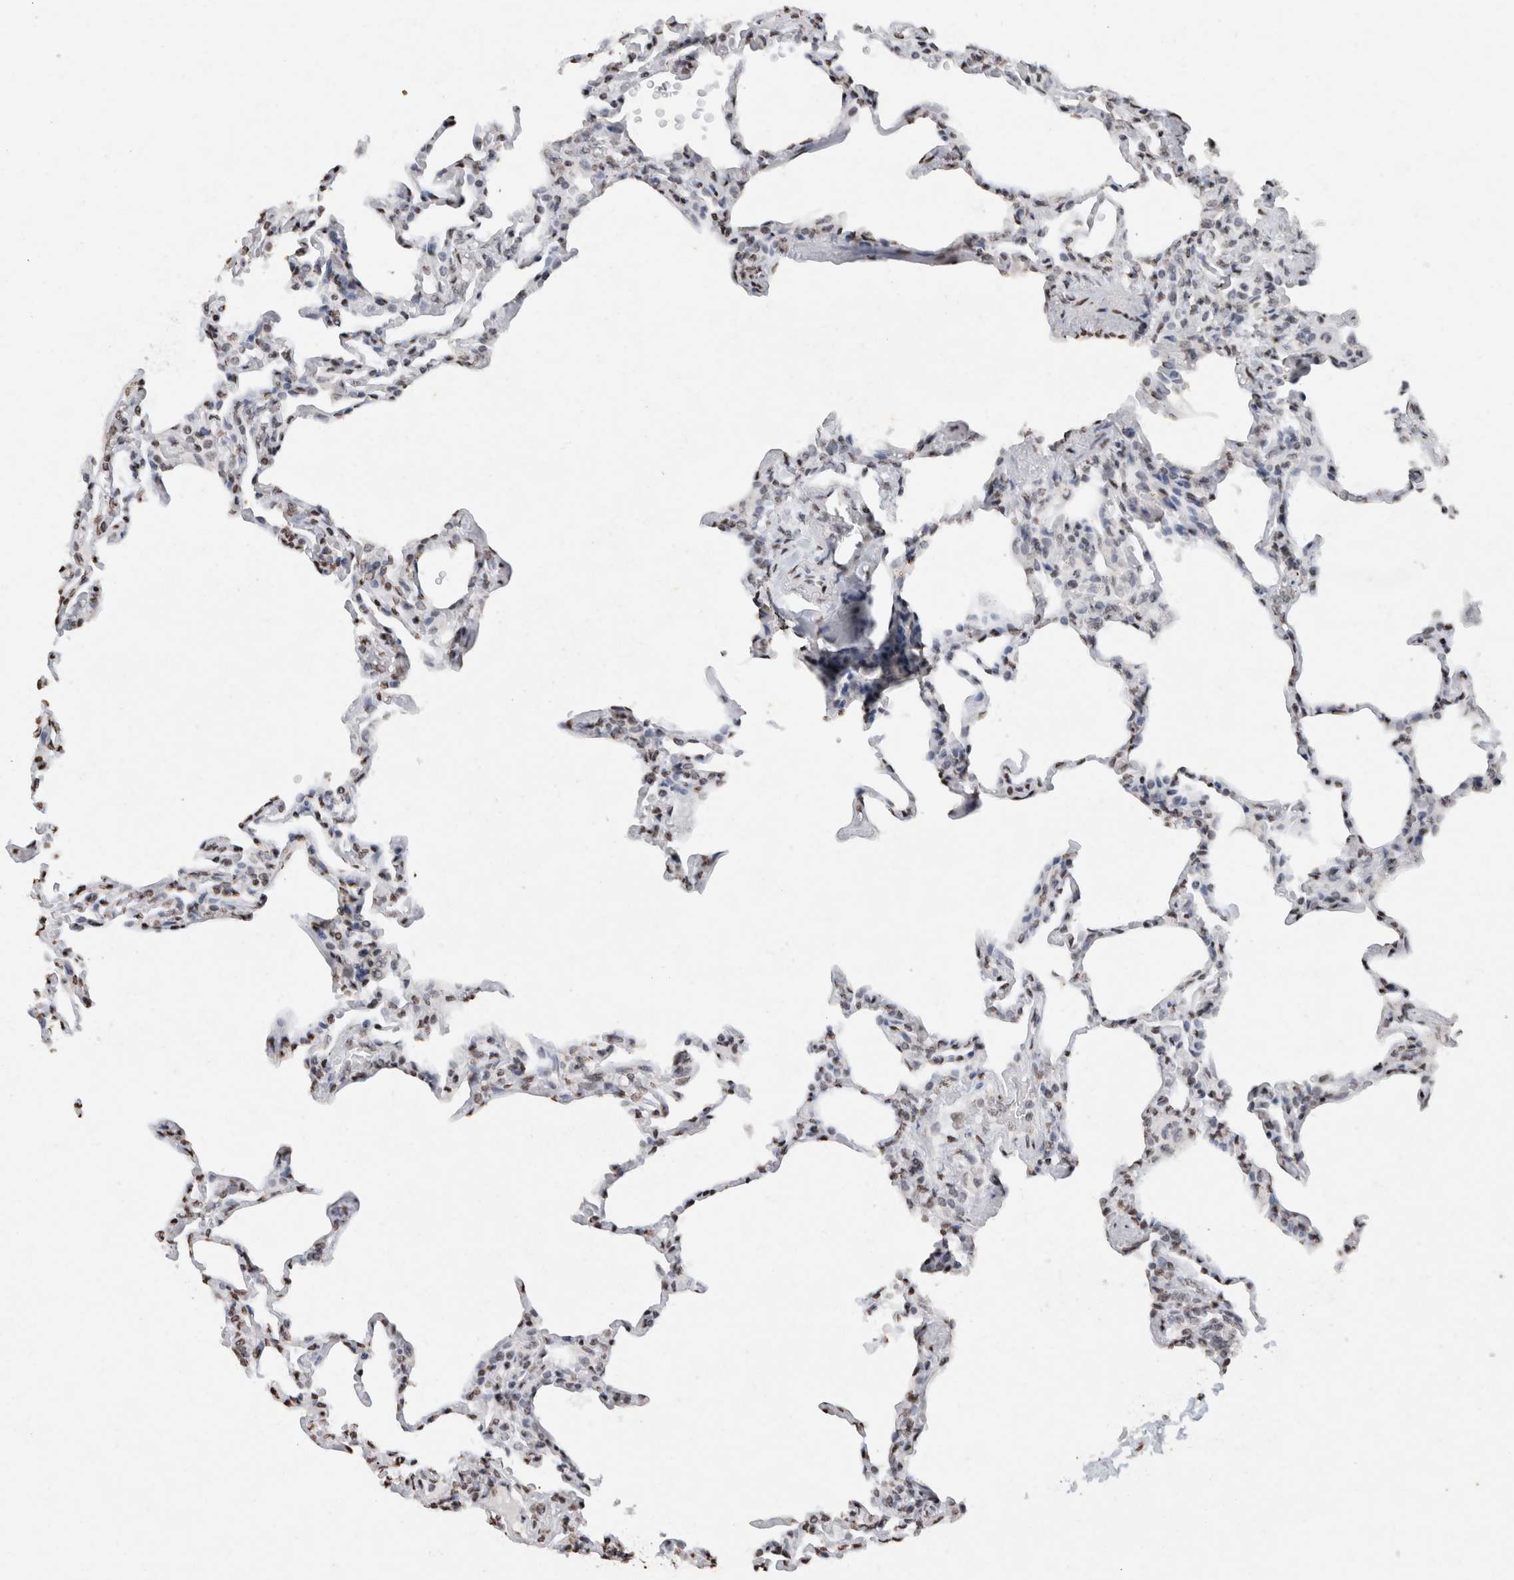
{"staining": {"intensity": "weak", "quantity": "25%-75%", "location": "nuclear"}, "tissue": "lung", "cell_type": "Alveolar cells", "image_type": "normal", "snomed": [{"axis": "morphology", "description": "Normal tissue, NOS"}, {"axis": "topography", "description": "Lung"}], "caption": "A photomicrograph showing weak nuclear expression in about 25%-75% of alveolar cells in unremarkable lung, as visualized by brown immunohistochemical staining.", "gene": "CNTN1", "patient": {"sex": "male", "age": 20}}